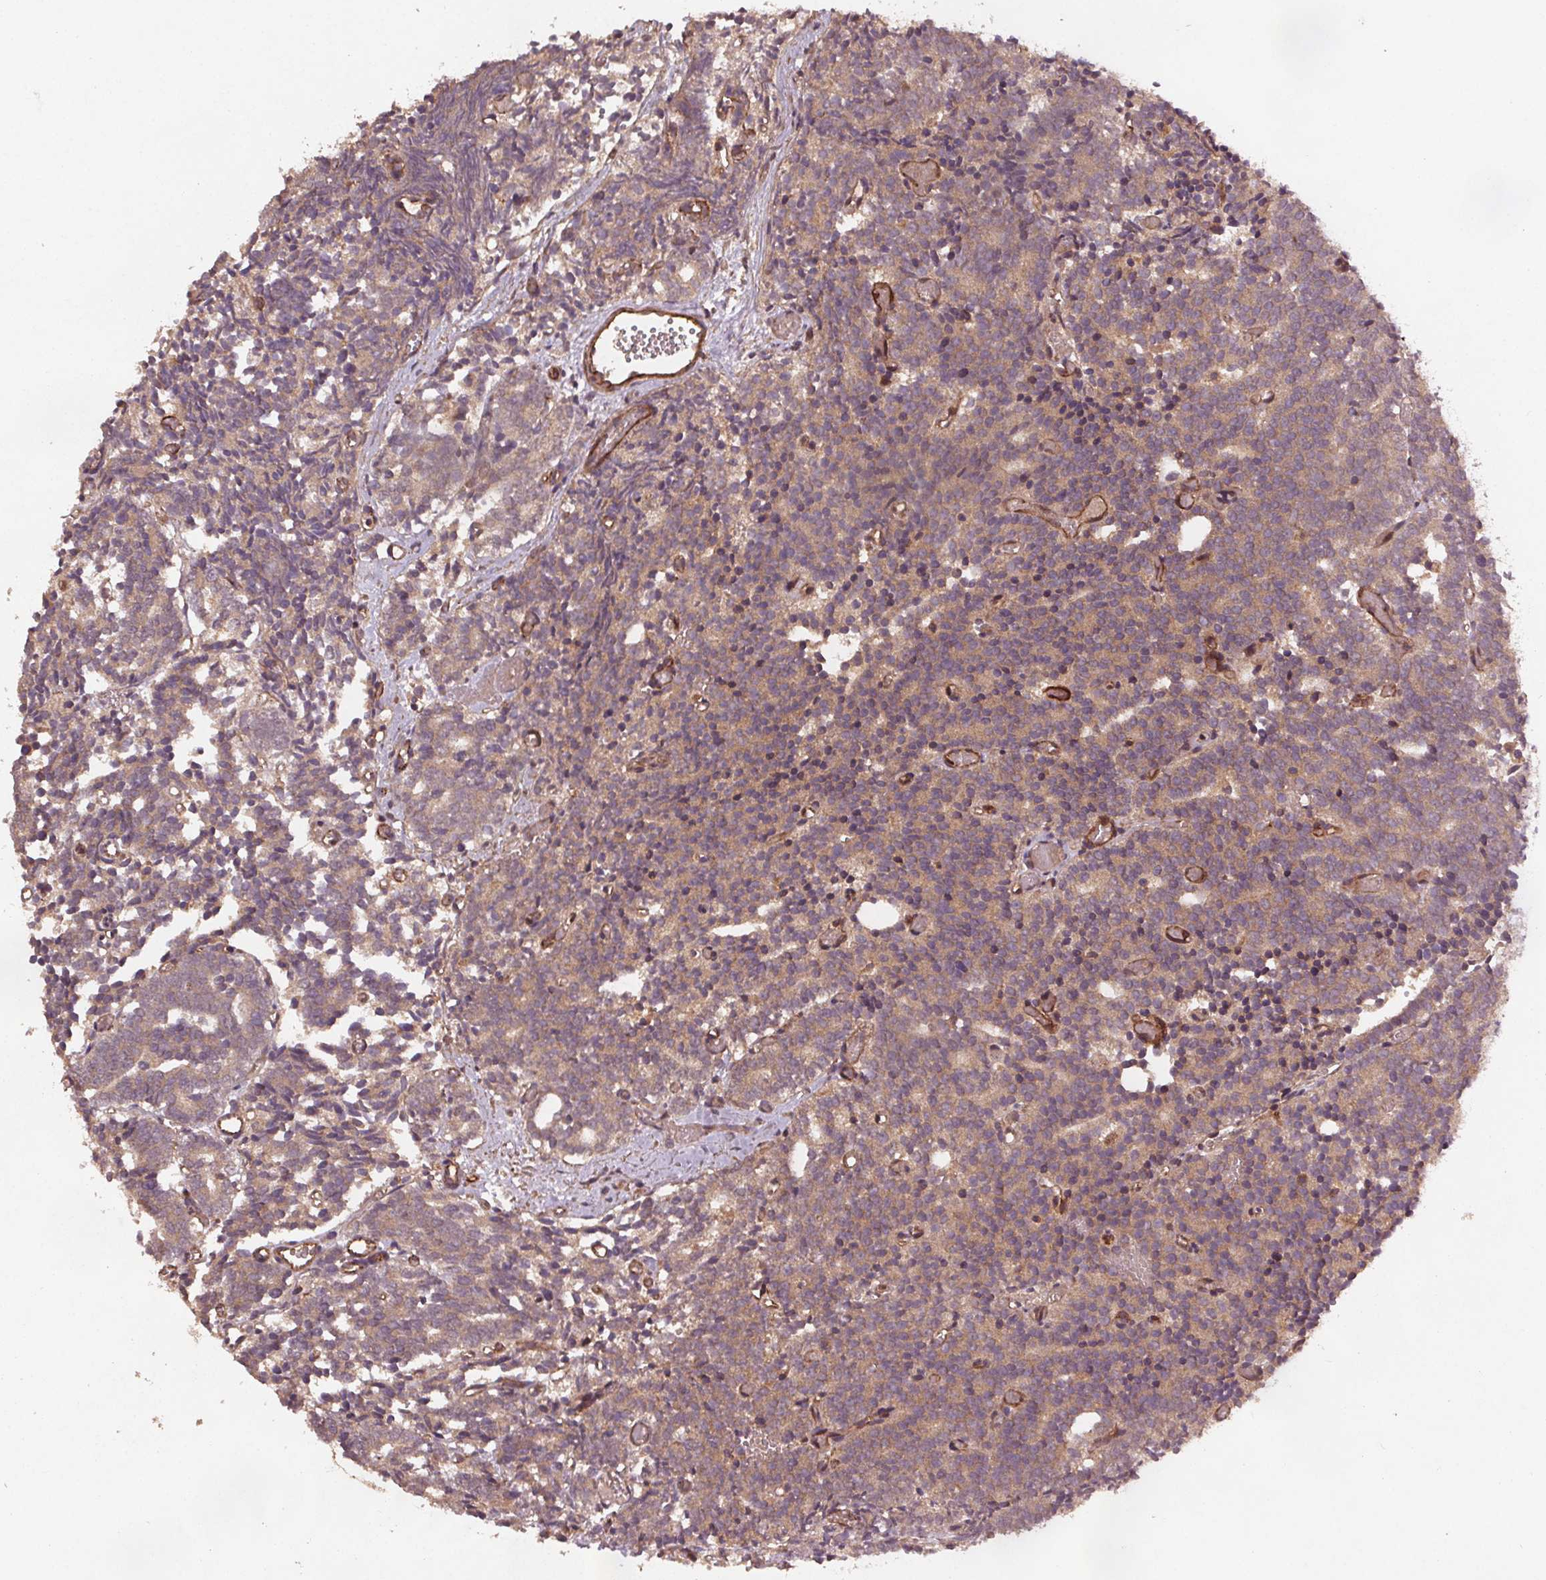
{"staining": {"intensity": "weak", "quantity": ">75%", "location": "cytoplasmic/membranous"}, "tissue": "prostate cancer", "cell_type": "Tumor cells", "image_type": "cancer", "snomed": [{"axis": "morphology", "description": "Adenocarcinoma, High grade"}, {"axis": "topography", "description": "Prostate"}], "caption": "Prostate high-grade adenocarcinoma tissue exhibits weak cytoplasmic/membranous staining in about >75% of tumor cells", "gene": "SEC14L2", "patient": {"sex": "male", "age": 53}}